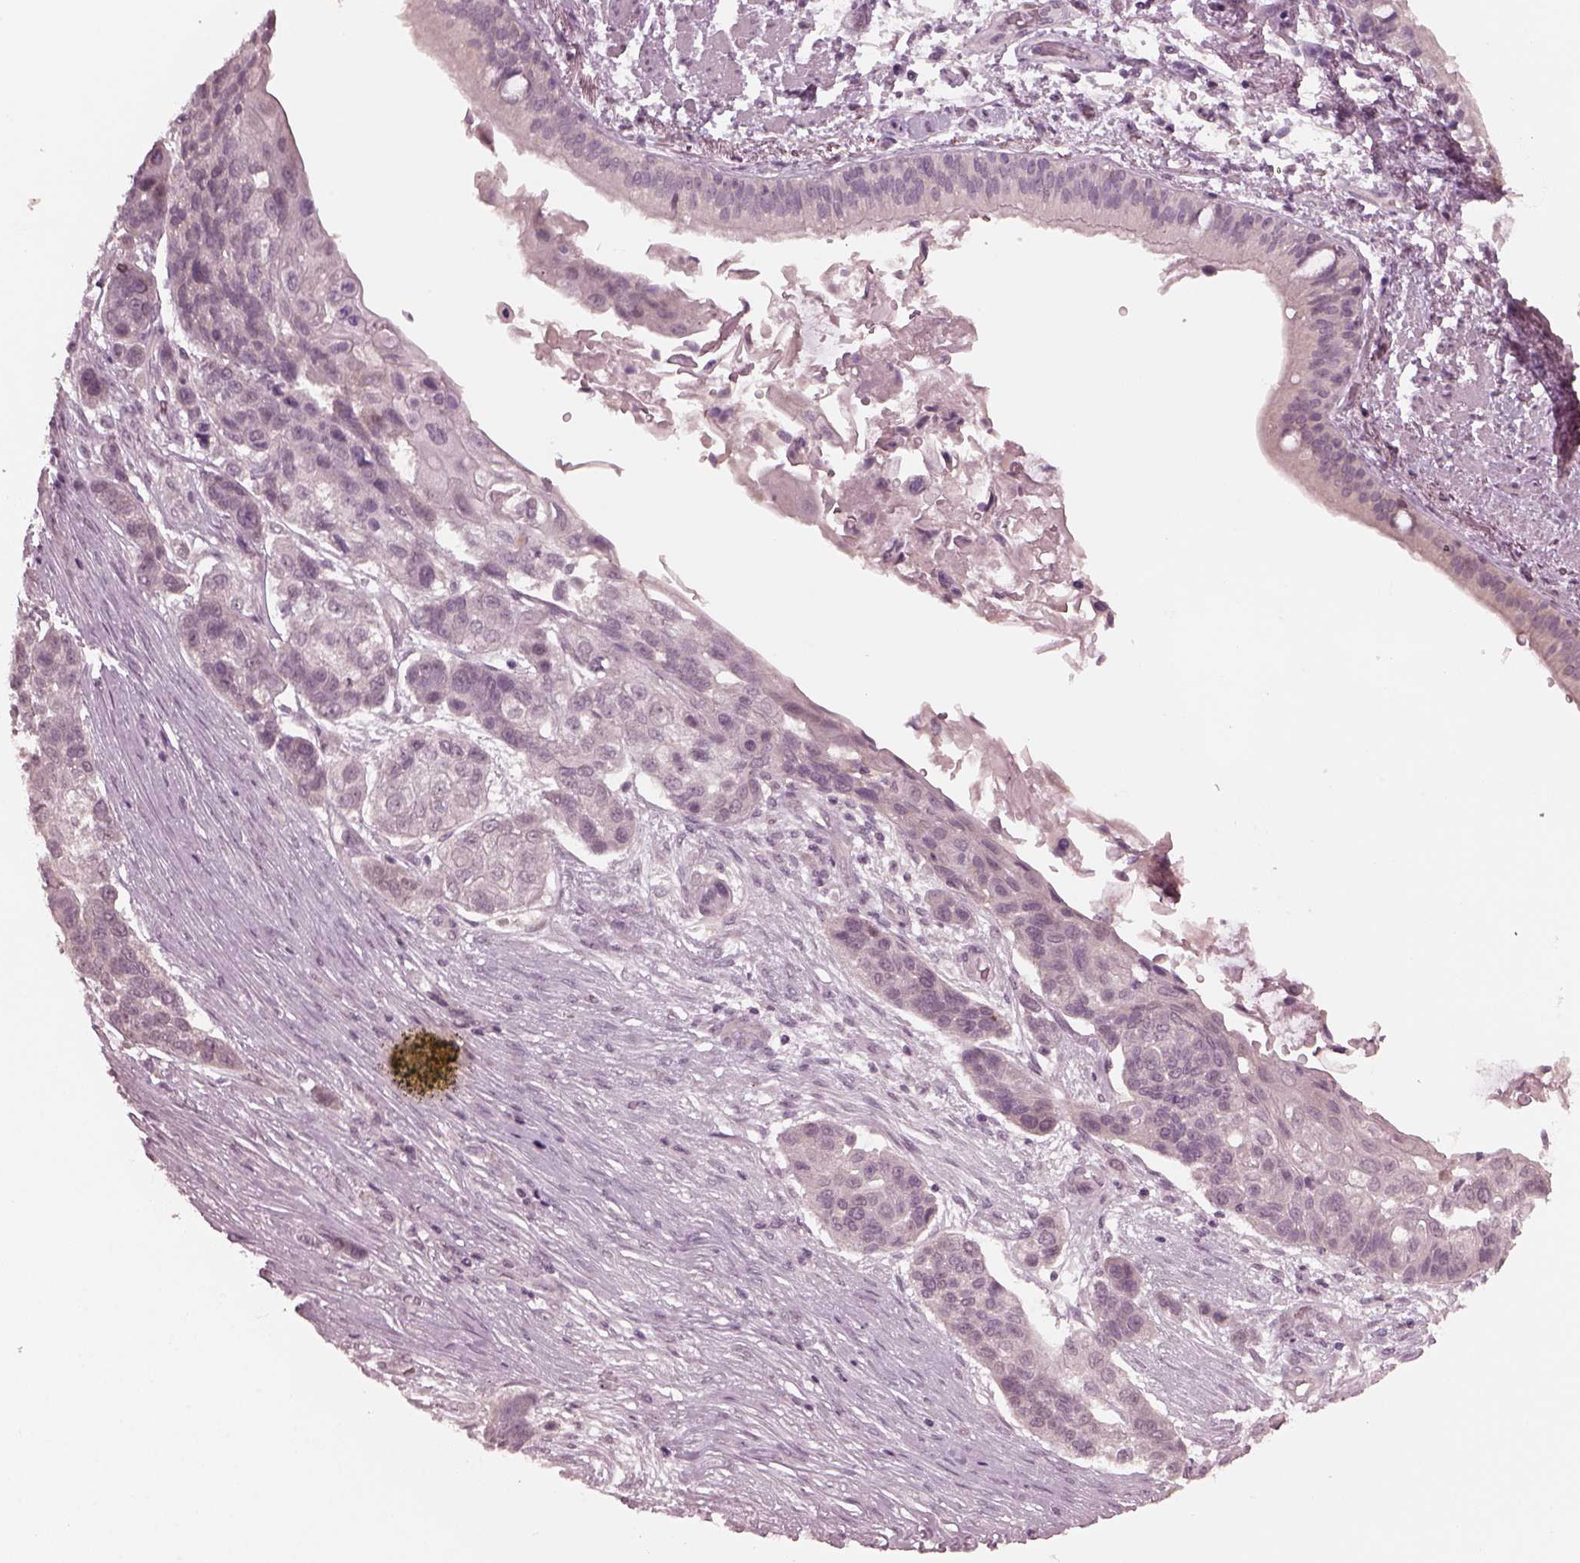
{"staining": {"intensity": "negative", "quantity": "none", "location": "none"}, "tissue": "lung cancer", "cell_type": "Tumor cells", "image_type": "cancer", "snomed": [{"axis": "morphology", "description": "Squamous cell carcinoma, NOS"}, {"axis": "topography", "description": "Lung"}], "caption": "Human lung cancer stained for a protein using IHC reveals no staining in tumor cells.", "gene": "RGS7", "patient": {"sex": "male", "age": 69}}